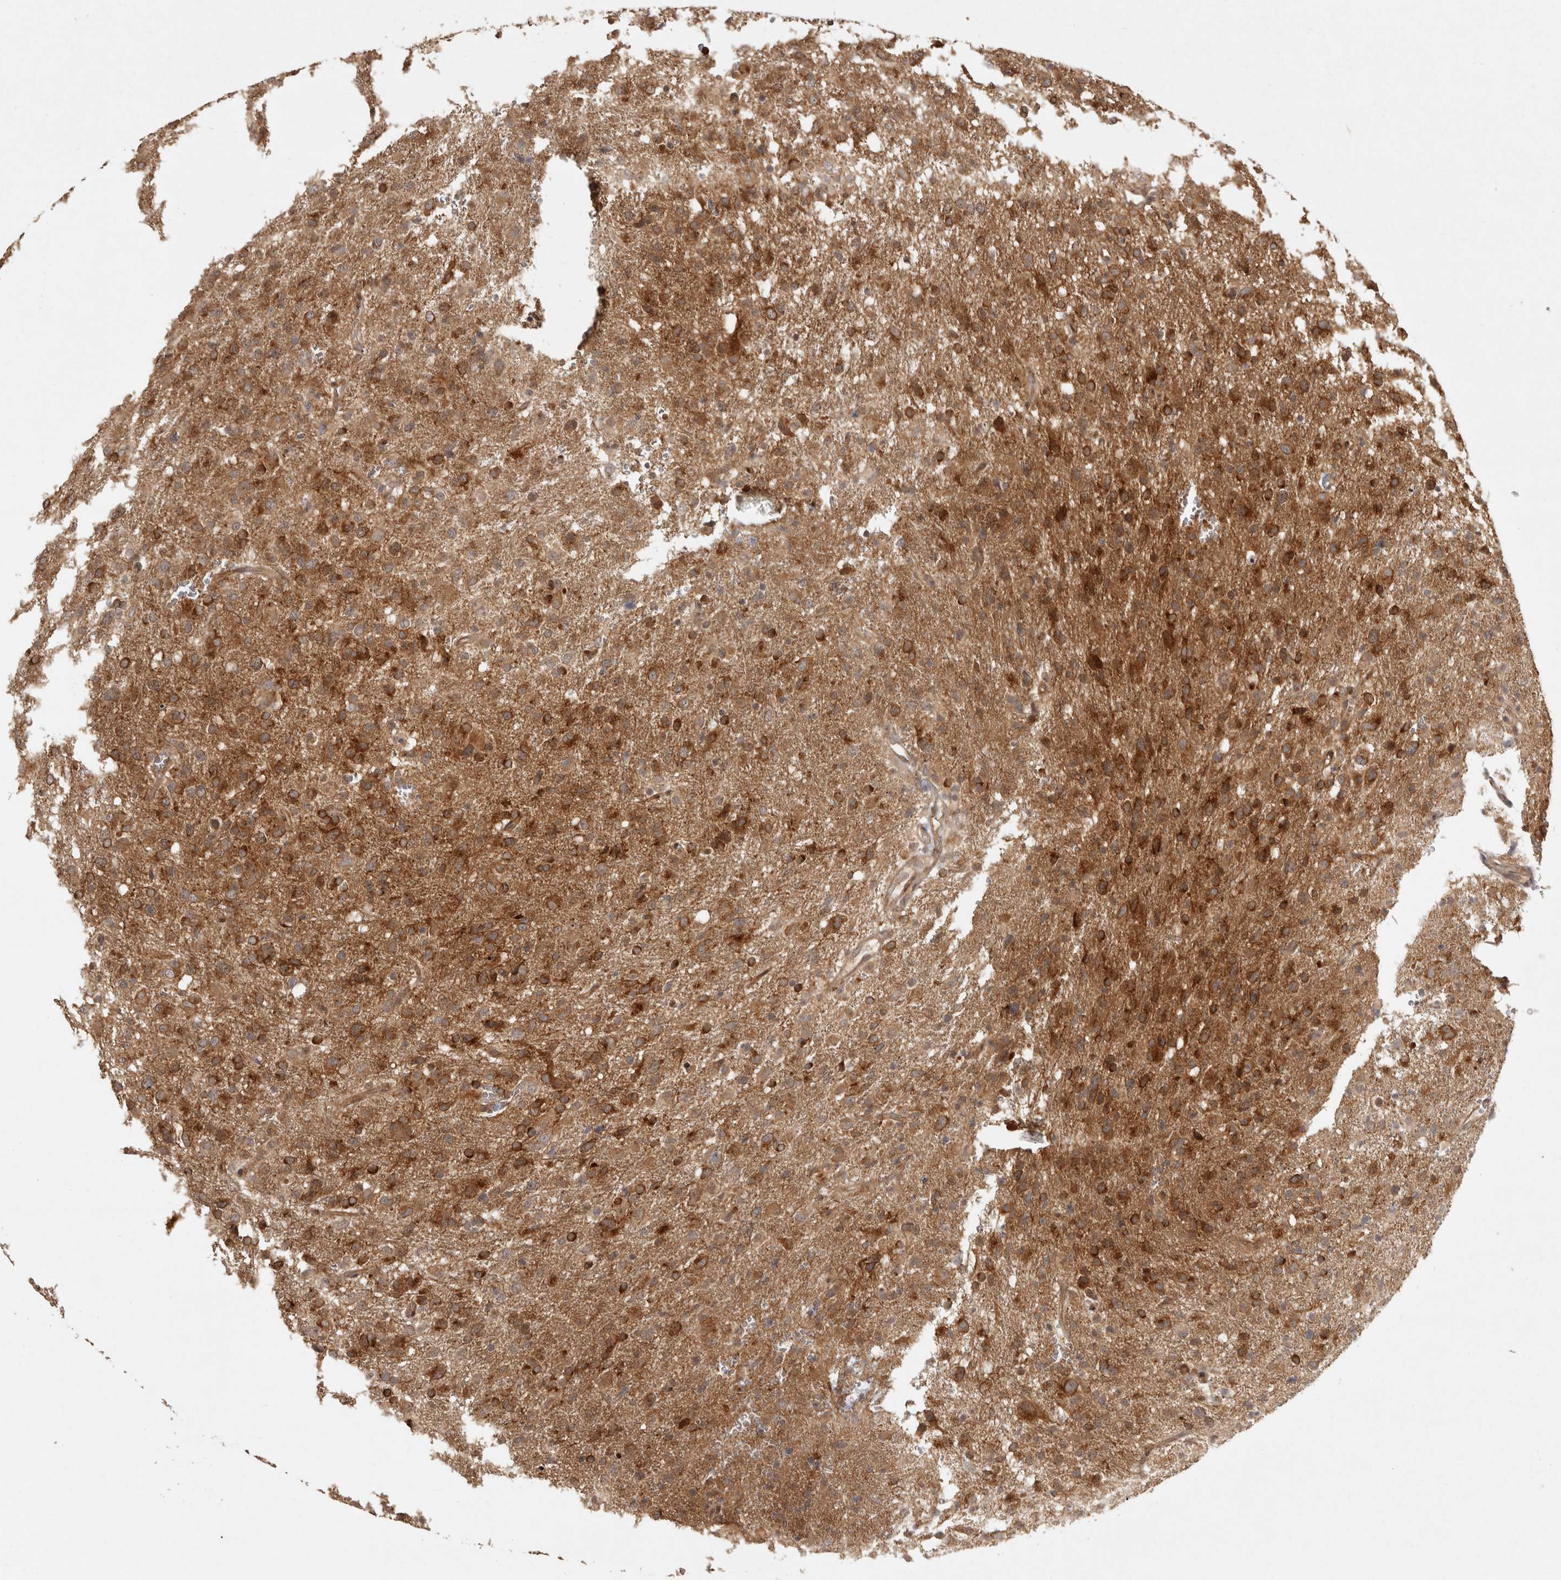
{"staining": {"intensity": "strong", "quantity": ">75%", "location": "cytoplasmic/membranous"}, "tissue": "glioma", "cell_type": "Tumor cells", "image_type": "cancer", "snomed": [{"axis": "morphology", "description": "Glioma, malignant, High grade"}, {"axis": "topography", "description": "Brain"}], "caption": "High-power microscopy captured an IHC photomicrograph of glioma, revealing strong cytoplasmic/membranous positivity in approximately >75% of tumor cells.", "gene": "CAMSAP2", "patient": {"sex": "female", "age": 57}}